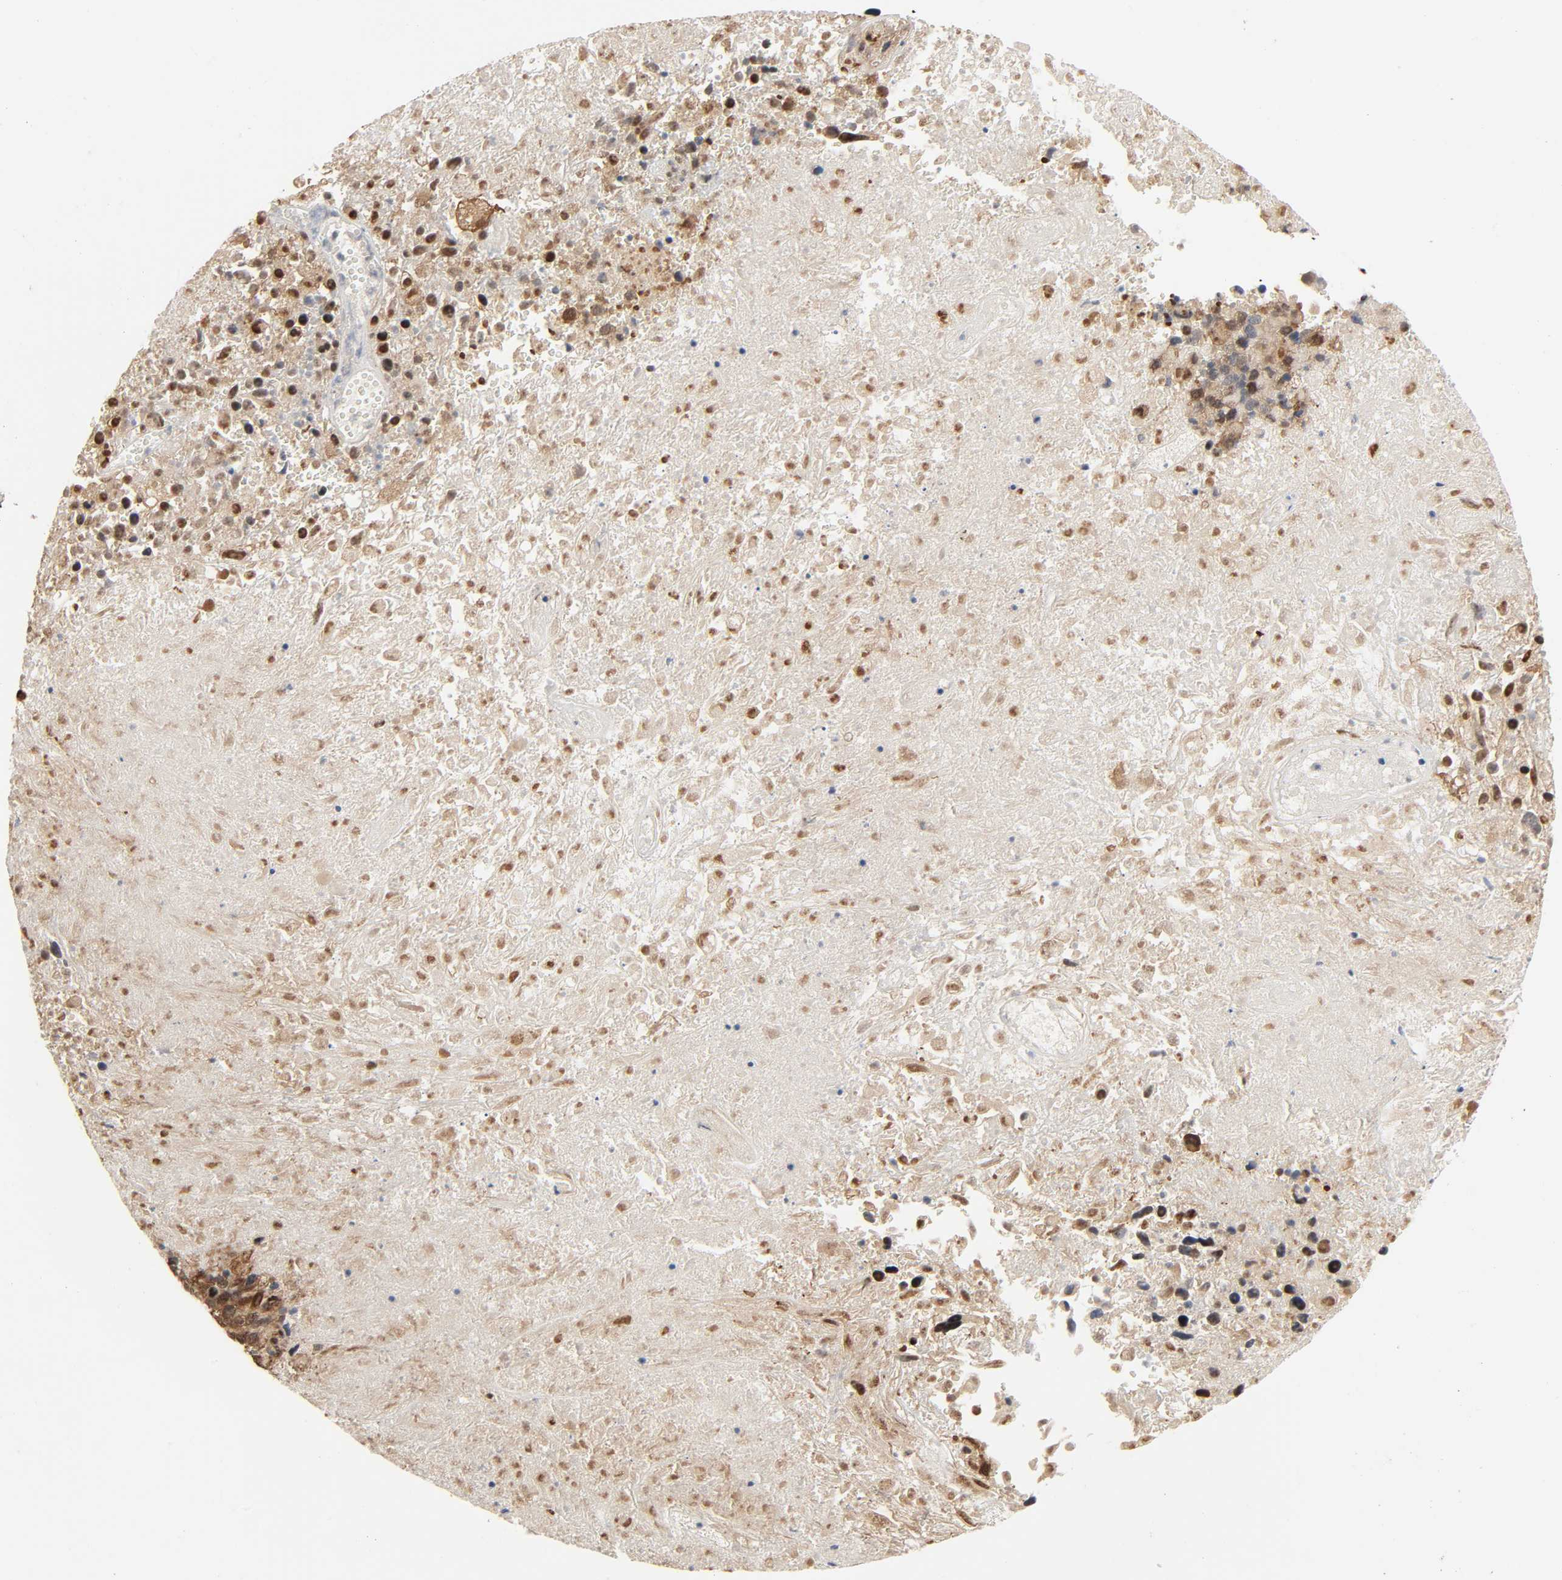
{"staining": {"intensity": "strong", "quantity": ">75%", "location": "cytoplasmic/membranous,nuclear"}, "tissue": "melanoma", "cell_type": "Tumor cells", "image_type": "cancer", "snomed": [{"axis": "morphology", "description": "Malignant melanoma, Metastatic site"}, {"axis": "topography", "description": "Cerebral cortex"}], "caption": "Melanoma stained with DAB (3,3'-diaminobenzidine) IHC demonstrates high levels of strong cytoplasmic/membranous and nuclear staining in approximately >75% of tumor cells.", "gene": "MAGEA8", "patient": {"sex": "female", "age": 52}}